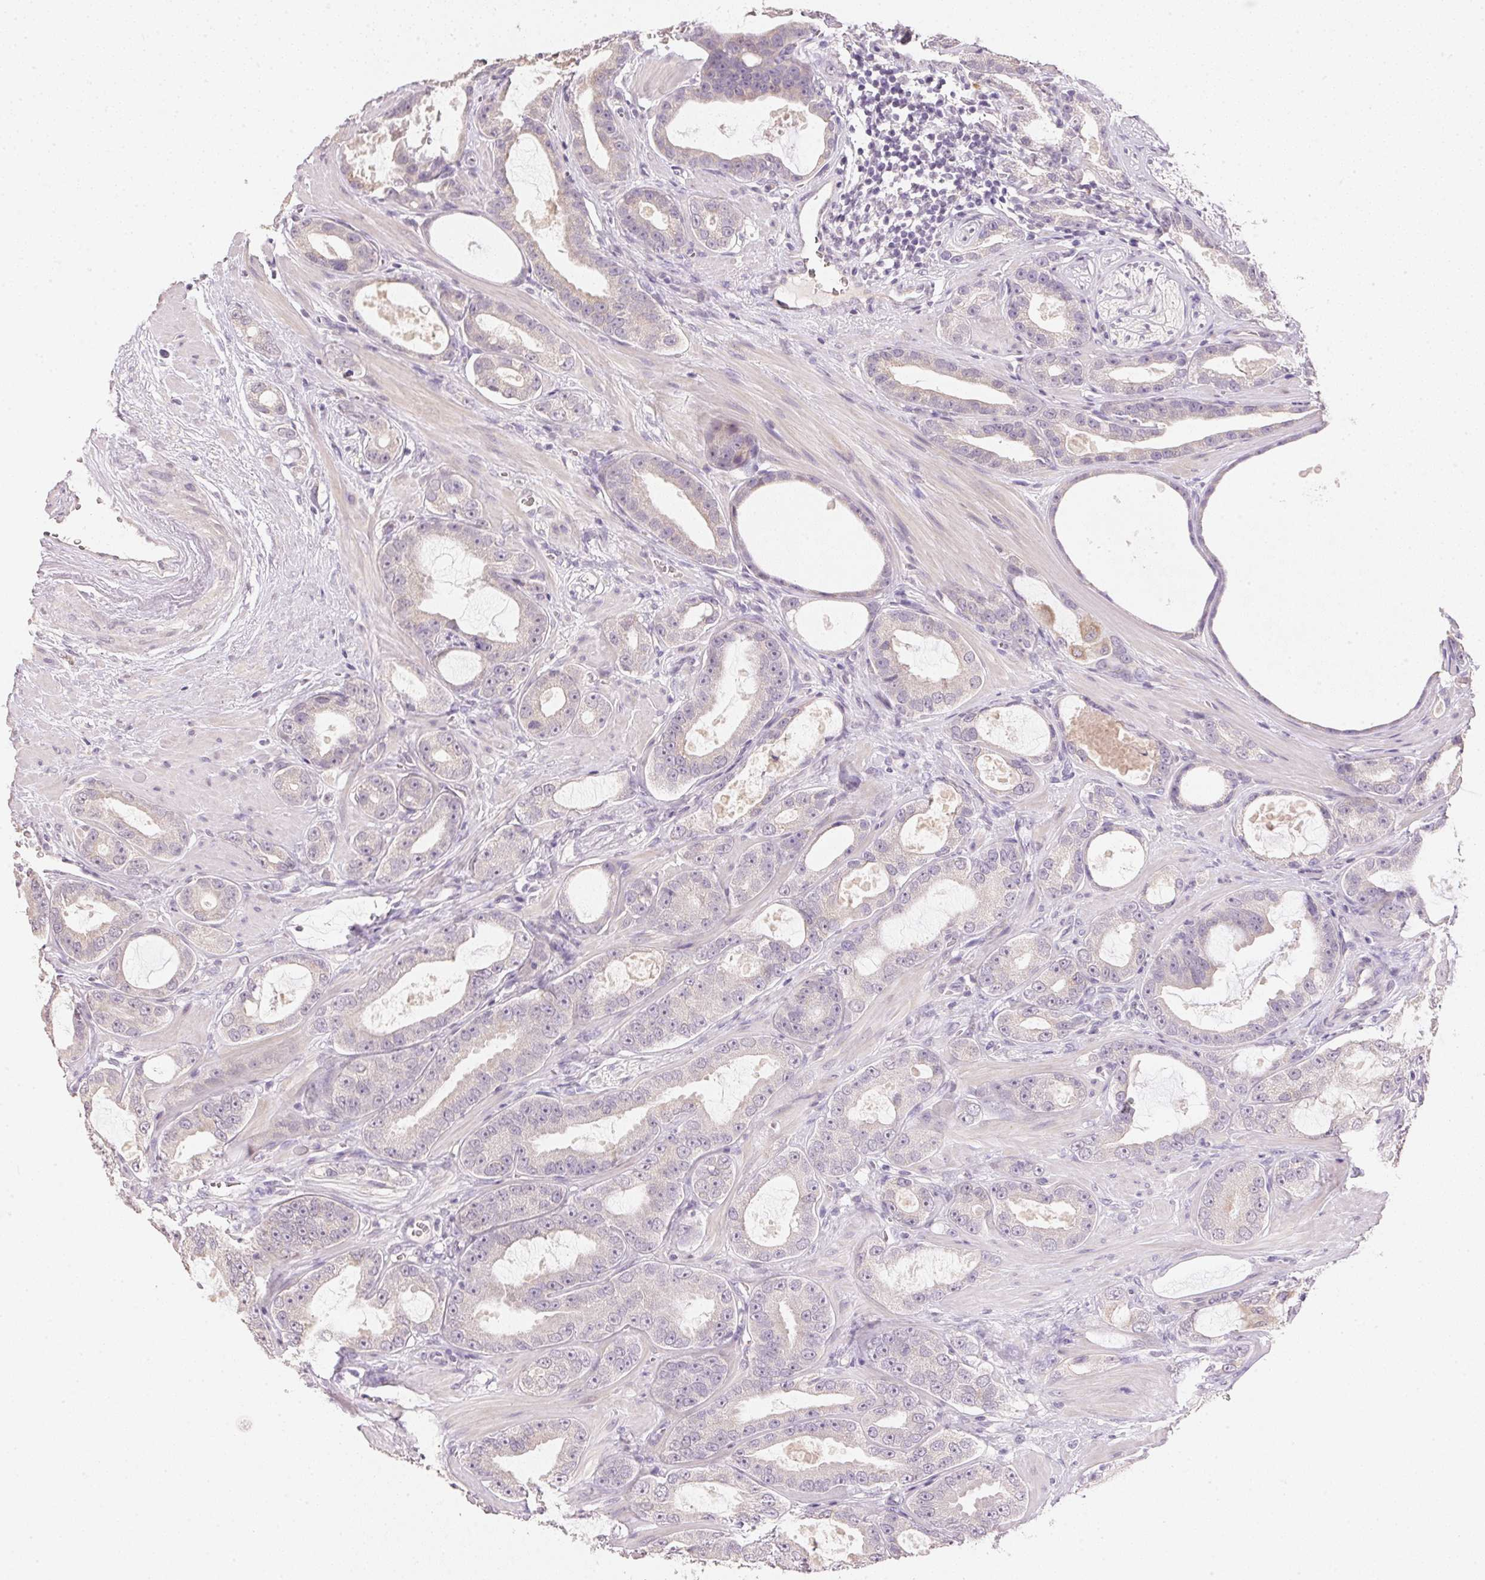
{"staining": {"intensity": "weak", "quantity": "<25%", "location": "cytoplasmic/membranous"}, "tissue": "prostate cancer", "cell_type": "Tumor cells", "image_type": "cancer", "snomed": [{"axis": "morphology", "description": "Adenocarcinoma, High grade"}, {"axis": "topography", "description": "Prostate"}], "caption": "Prostate cancer was stained to show a protein in brown. There is no significant positivity in tumor cells.", "gene": "DHCR24", "patient": {"sex": "male", "age": 65}}